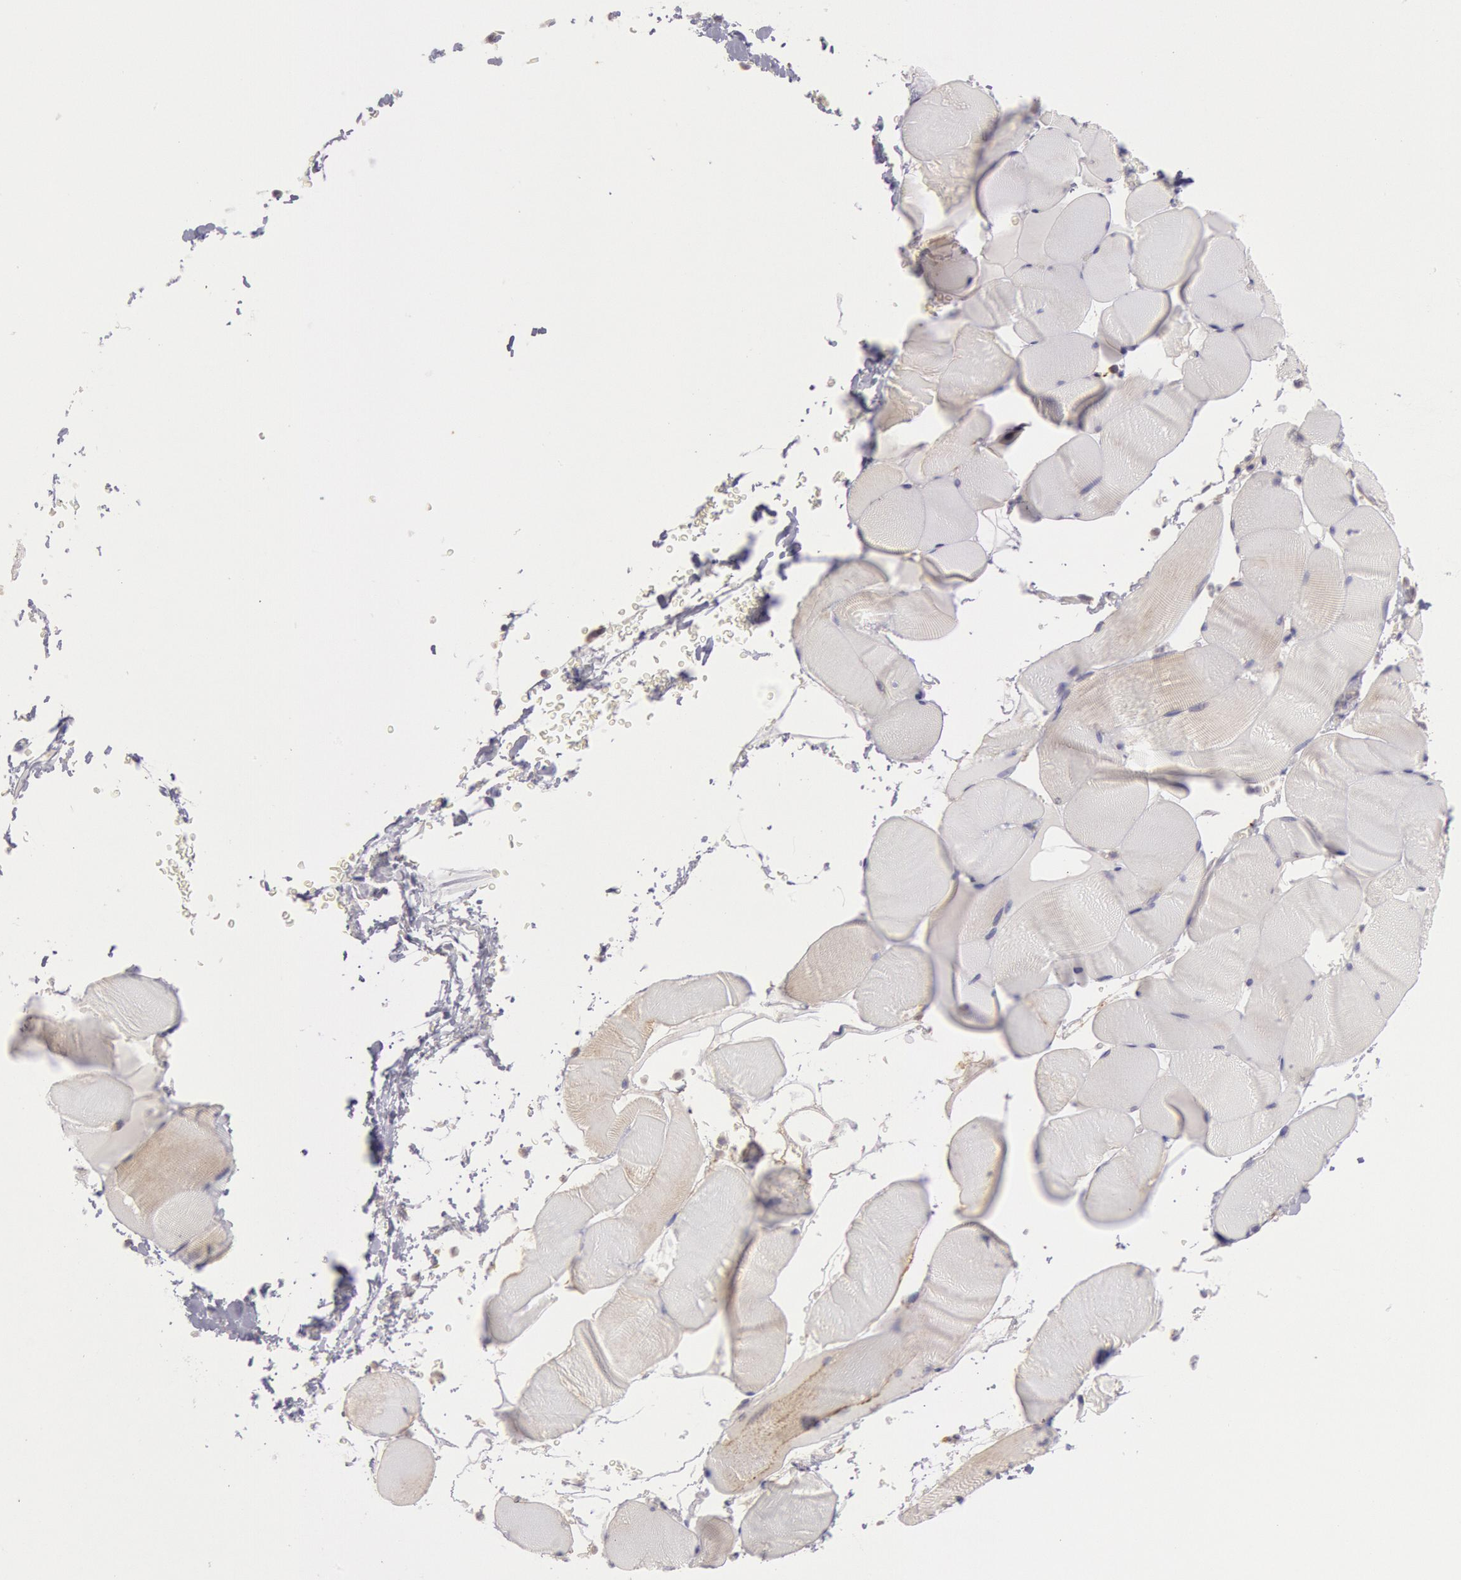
{"staining": {"intensity": "weak", "quantity": "<25%", "location": "cytoplasmic/membranous"}, "tissue": "skeletal muscle", "cell_type": "Myocytes", "image_type": "normal", "snomed": [{"axis": "morphology", "description": "Normal tissue, NOS"}, {"axis": "topography", "description": "Skeletal muscle"}], "caption": "Immunohistochemical staining of benign human skeletal muscle demonstrates no significant expression in myocytes. Nuclei are stained in blue.", "gene": "AMOTL1", "patient": {"sex": "male", "age": 62}}